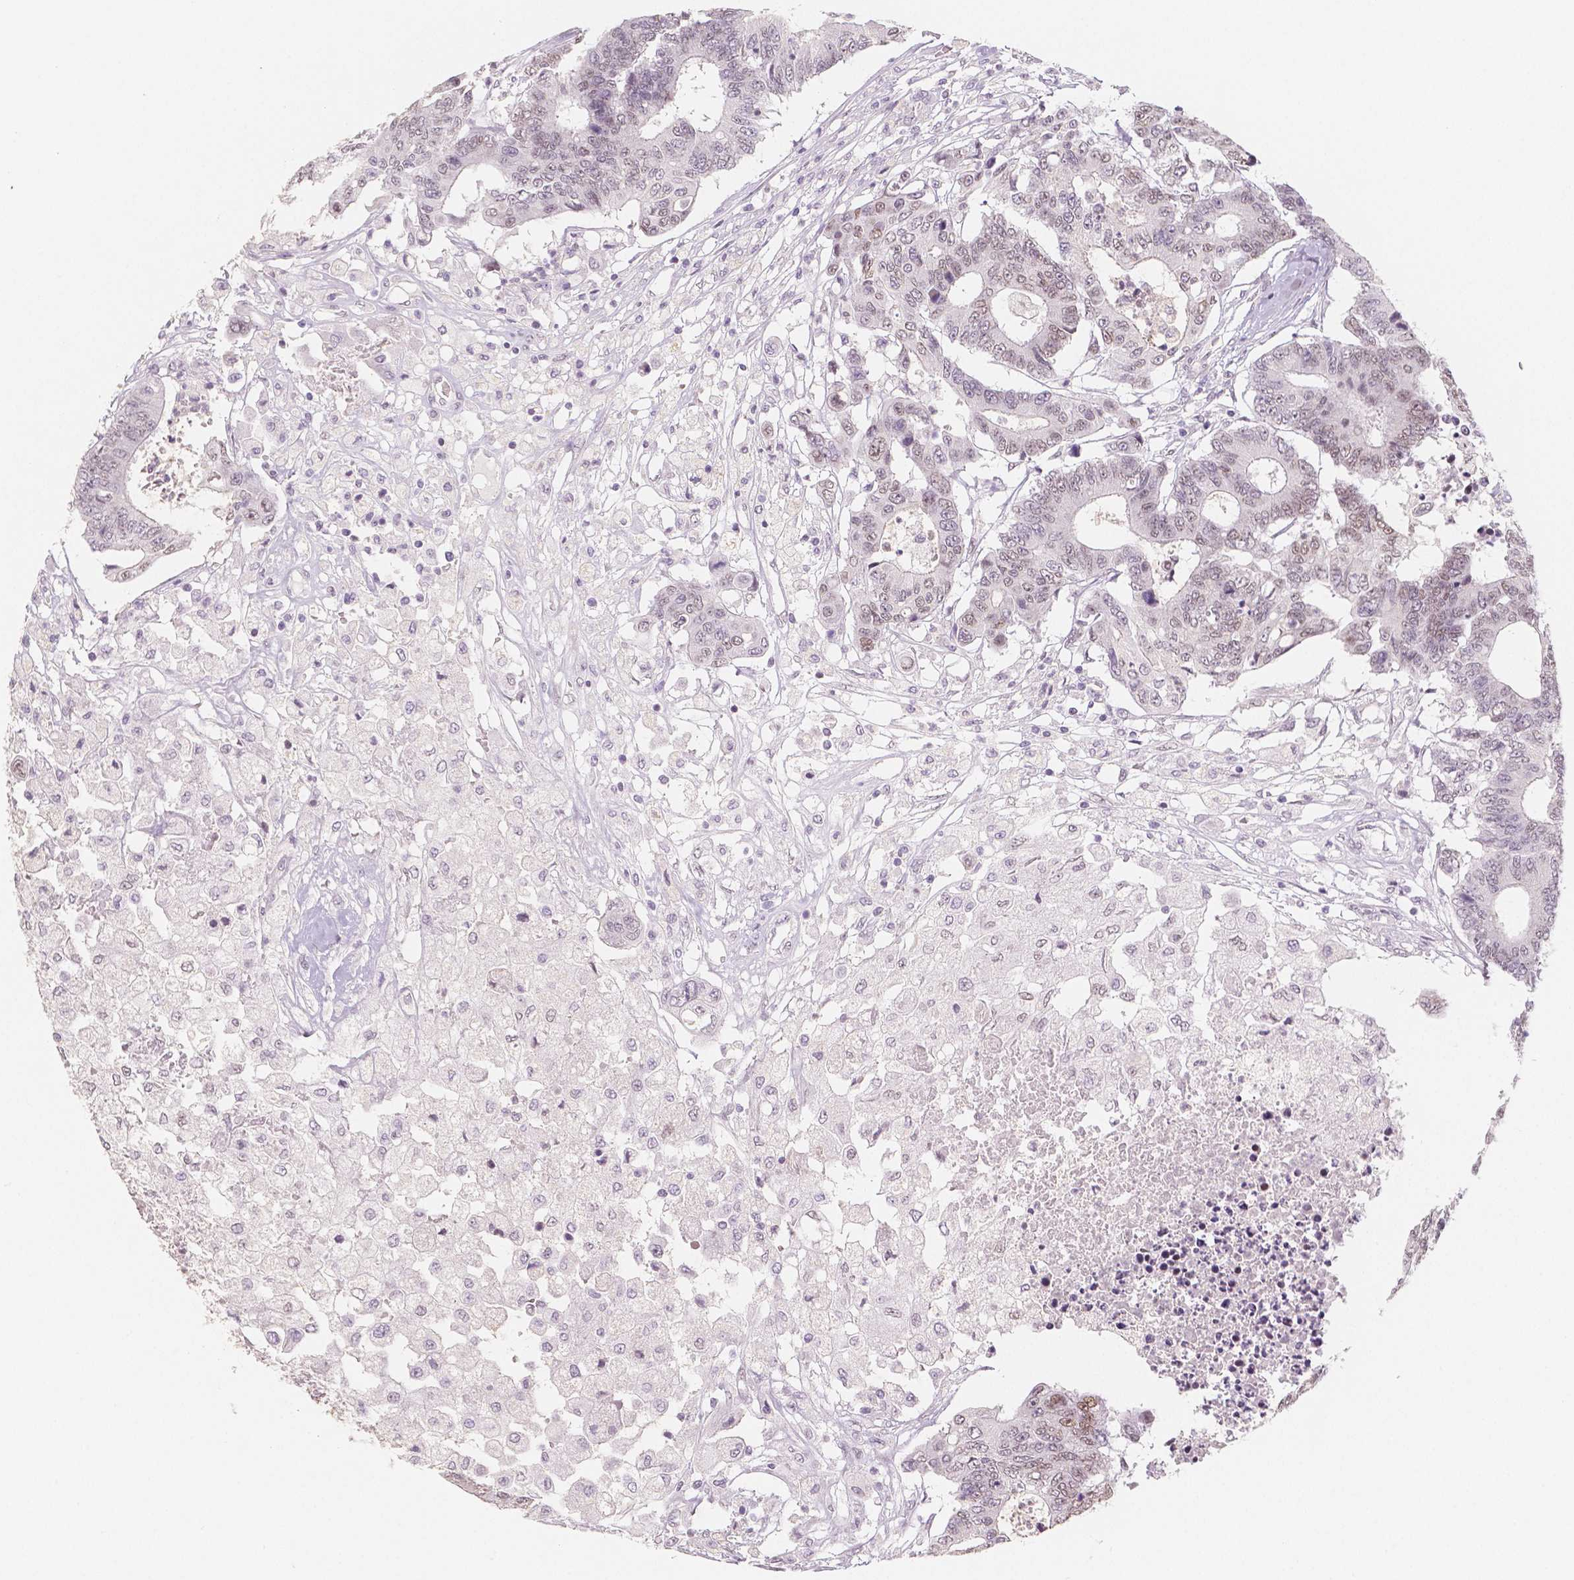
{"staining": {"intensity": "moderate", "quantity": "25%-75%", "location": "nuclear"}, "tissue": "colorectal cancer", "cell_type": "Tumor cells", "image_type": "cancer", "snomed": [{"axis": "morphology", "description": "Adenocarcinoma, NOS"}, {"axis": "topography", "description": "Colon"}], "caption": "Moderate nuclear protein positivity is seen in about 25%-75% of tumor cells in colorectal adenocarcinoma. The protein of interest is shown in brown color, while the nuclei are stained blue.", "gene": "KDM5B", "patient": {"sex": "female", "age": 48}}